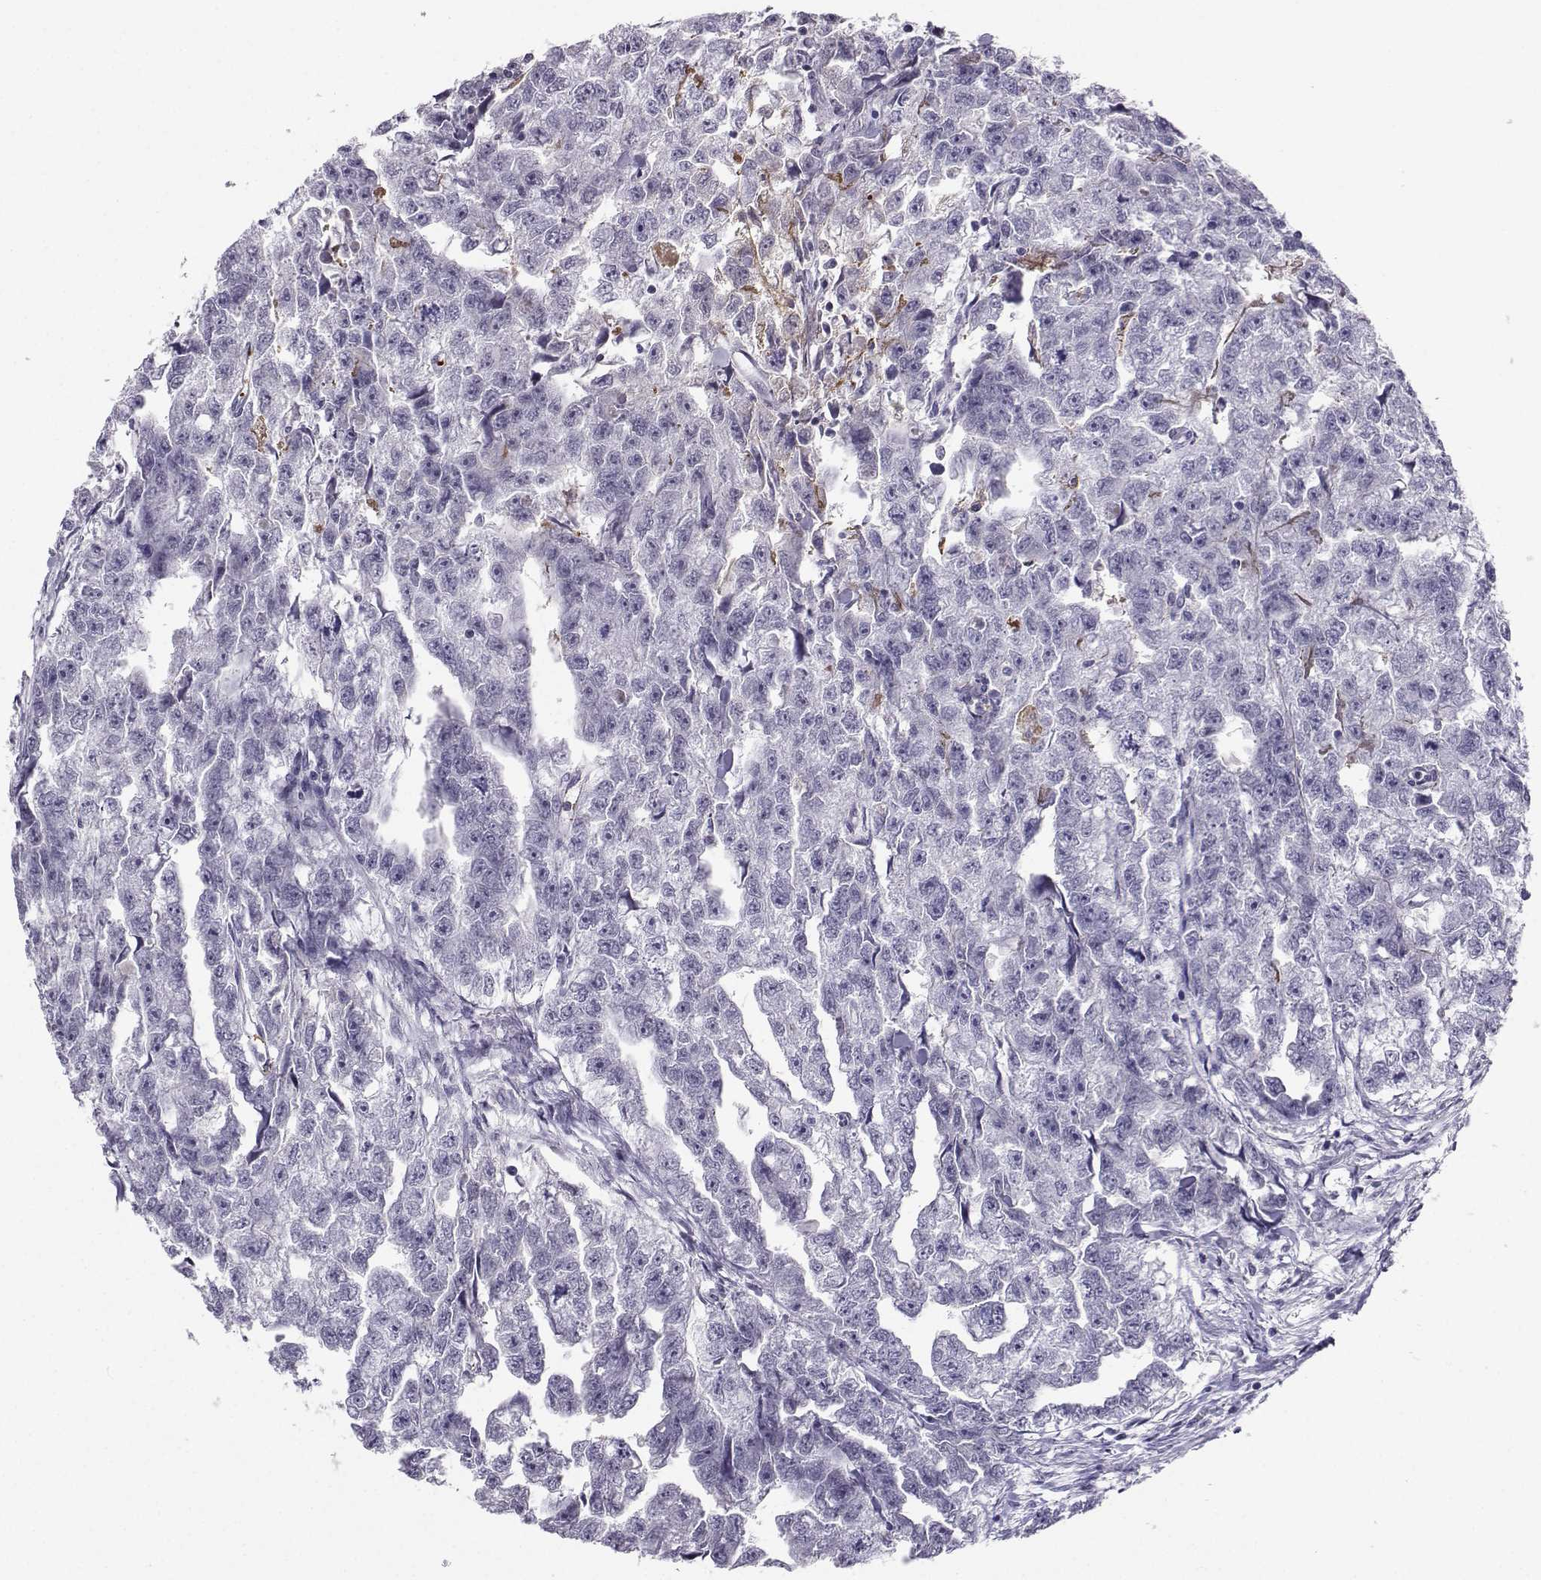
{"staining": {"intensity": "negative", "quantity": "none", "location": "none"}, "tissue": "testis cancer", "cell_type": "Tumor cells", "image_type": "cancer", "snomed": [{"axis": "morphology", "description": "Carcinoma, Embryonal, NOS"}, {"axis": "morphology", "description": "Teratoma, malignant, NOS"}, {"axis": "topography", "description": "Testis"}], "caption": "This histopathology image is of testis cancer (embryonal carcinoma) stained with immunohistochemistry (IHC) to label a protein in brown with the nuclei are counter-stained blue. There is no expression in tumor cells. Brightfield microscopy of IHC stained with DAB (3,3'-diaminobenzidine) (brown) and hematoxylin (blue), captured at high magnification.", "gene": "LHX1", "patient": {"sex": "male", "age": 44}}